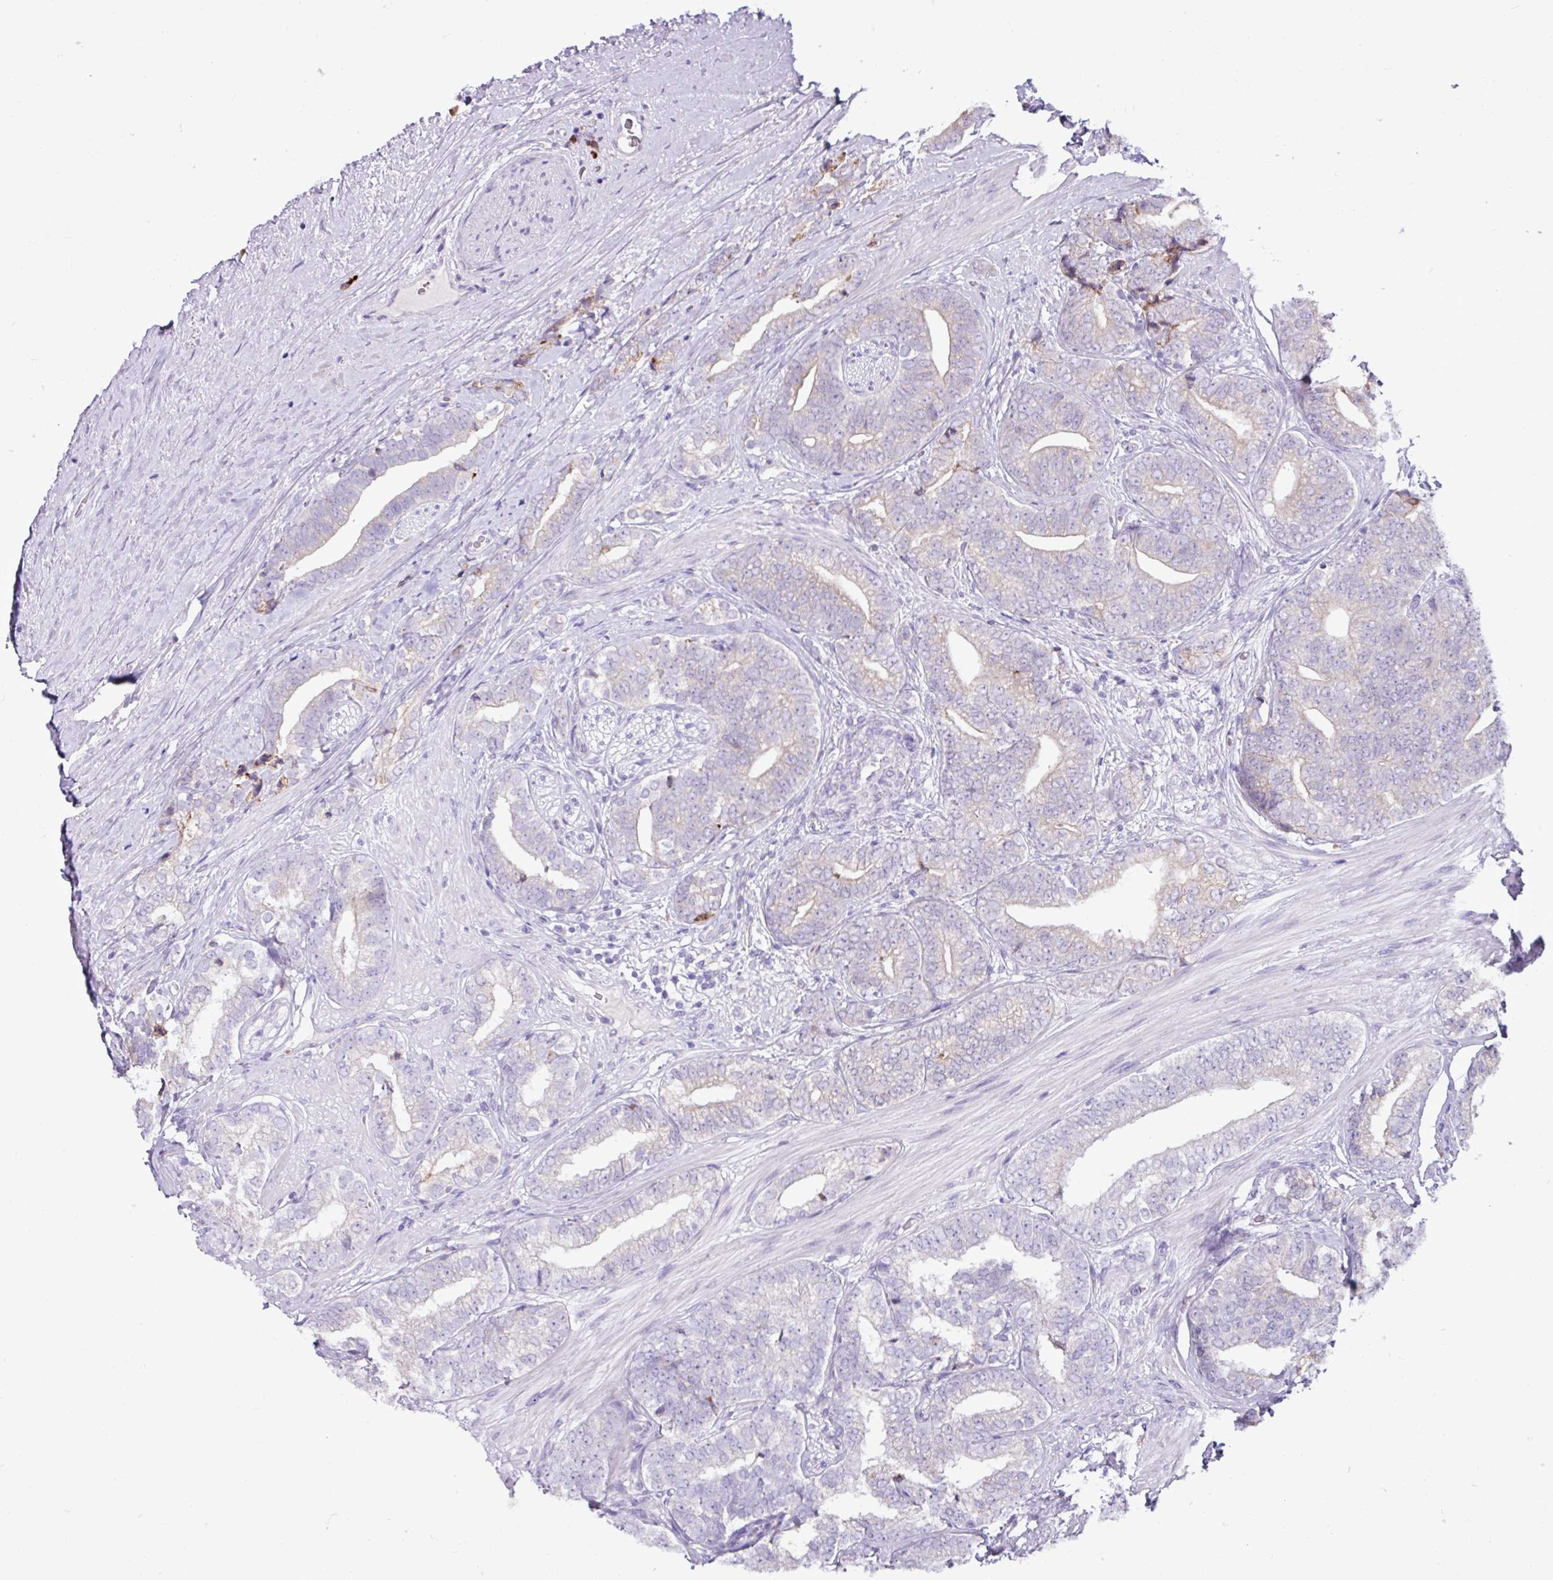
{"staining": {"intensity": "weak", "quantity": "<25%", "location": "cytoplasmic/membranous"}, "tissue": "prostate cancer", "cell_type": "Tumor cells", "image_type": "cancer", "snomed": [{"axis": "morphology", "description": "Adenocarcinoma, High grade"}, {"axis": "topography", "description": "Prostate"}], "caption": "Immunohistochemistry (IHC) of human adenocarcinoma (high-grade) (prostate) displays no positivity in tumor cells.", "gene": "RGS21", "patient": {"sex": "male", "age": 72}}